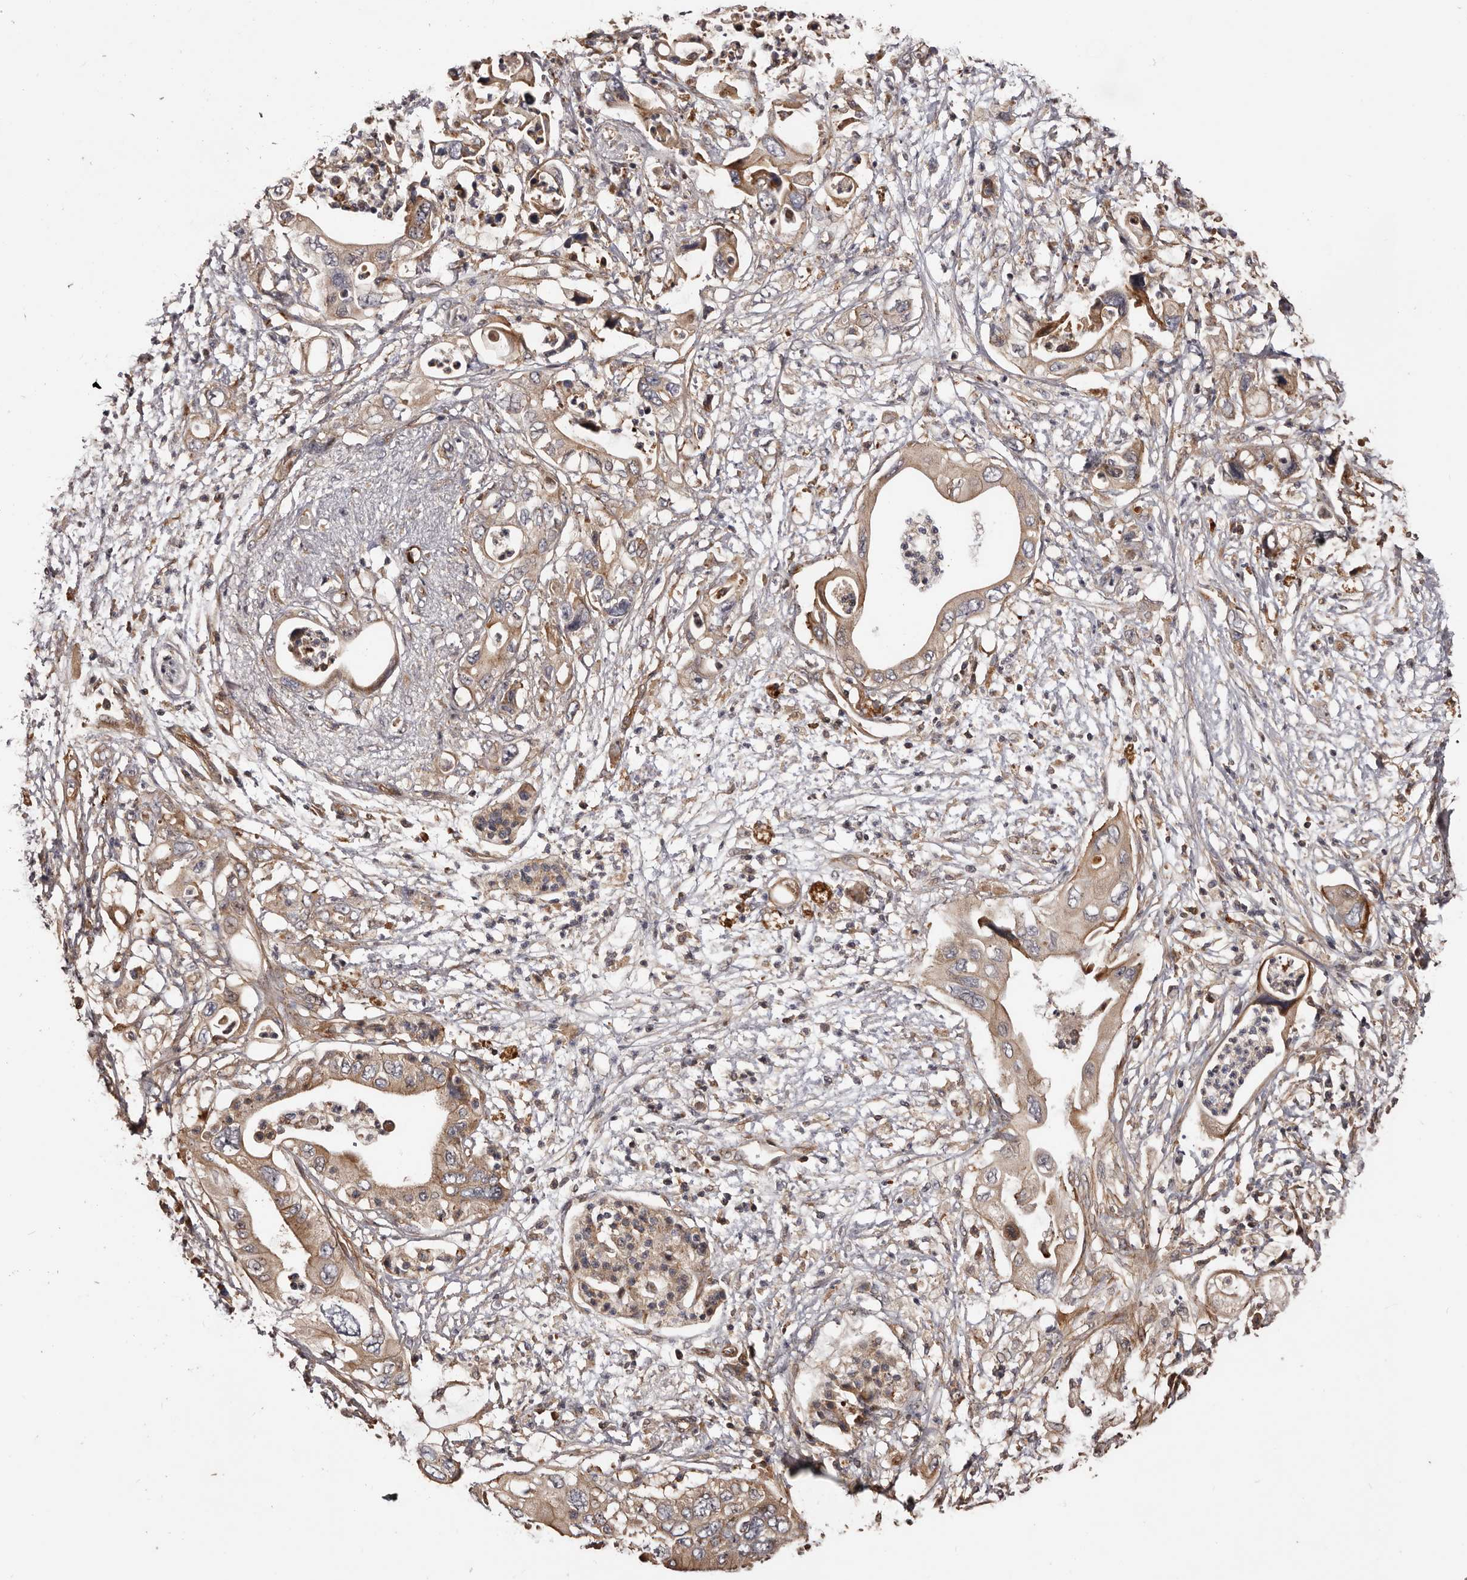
{"staining": {"intensity": "moderate", "quantity": ">75%", "location": "cytoplasmic/membranous"}, "tissue": "pancreatic cancer", "cell_type": "Tumor cells", "image_type": "cancer", "snomed": [{"axis": "morphology", "description": "Adenocarcinoma, NOS"}, {"axis": "topography", "description": "Pancreas"}], "caption": "Brown immunohistochemical staining in pancreatic adenocarcinoma demonstrates moderate cytoplasmic/membranous positivity in approximately >75% of tumor cells.", "gene": "GTPBP1", "patient": {"sex": "male", "age": 66}}